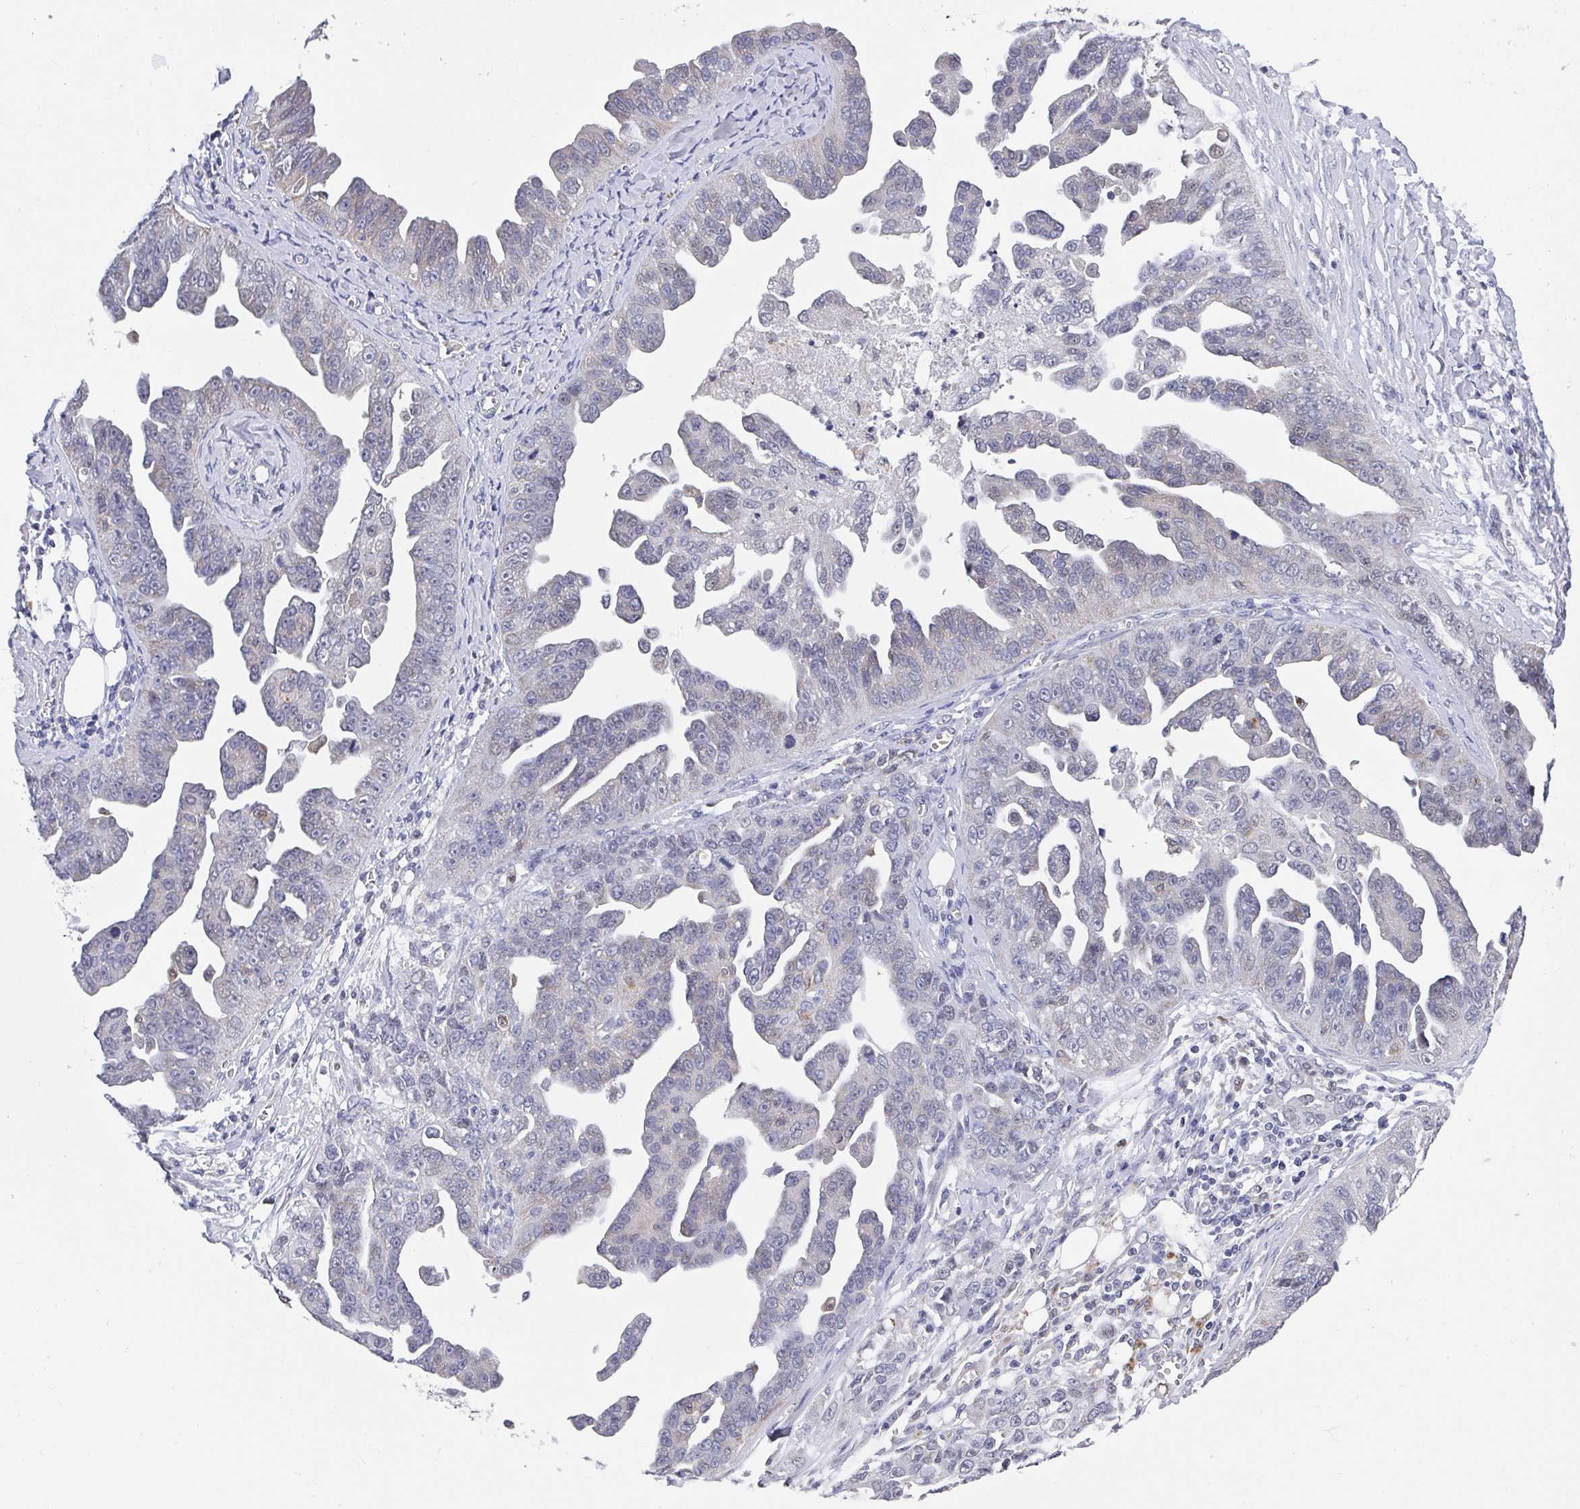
{"staining": {"intensity": "negative", "quantity": "none", "location": "none"}, "tissue": "ovarian cancer", "cell_type": "Tumor cells", "image_type": "cancer", "snomed": [{"axis": "morphology", "description": "Cystadenocarcinoma, serous, NOS"}, {"axis": "topography", "description": "Ovary"}], "caption": "Immunohistochemical staining of ovarian serous cystadenocarcinoma reveals no significant positivity in tumor cells.", "gene": "NCF1", "patient": {"sex": "female", "age": 75}}